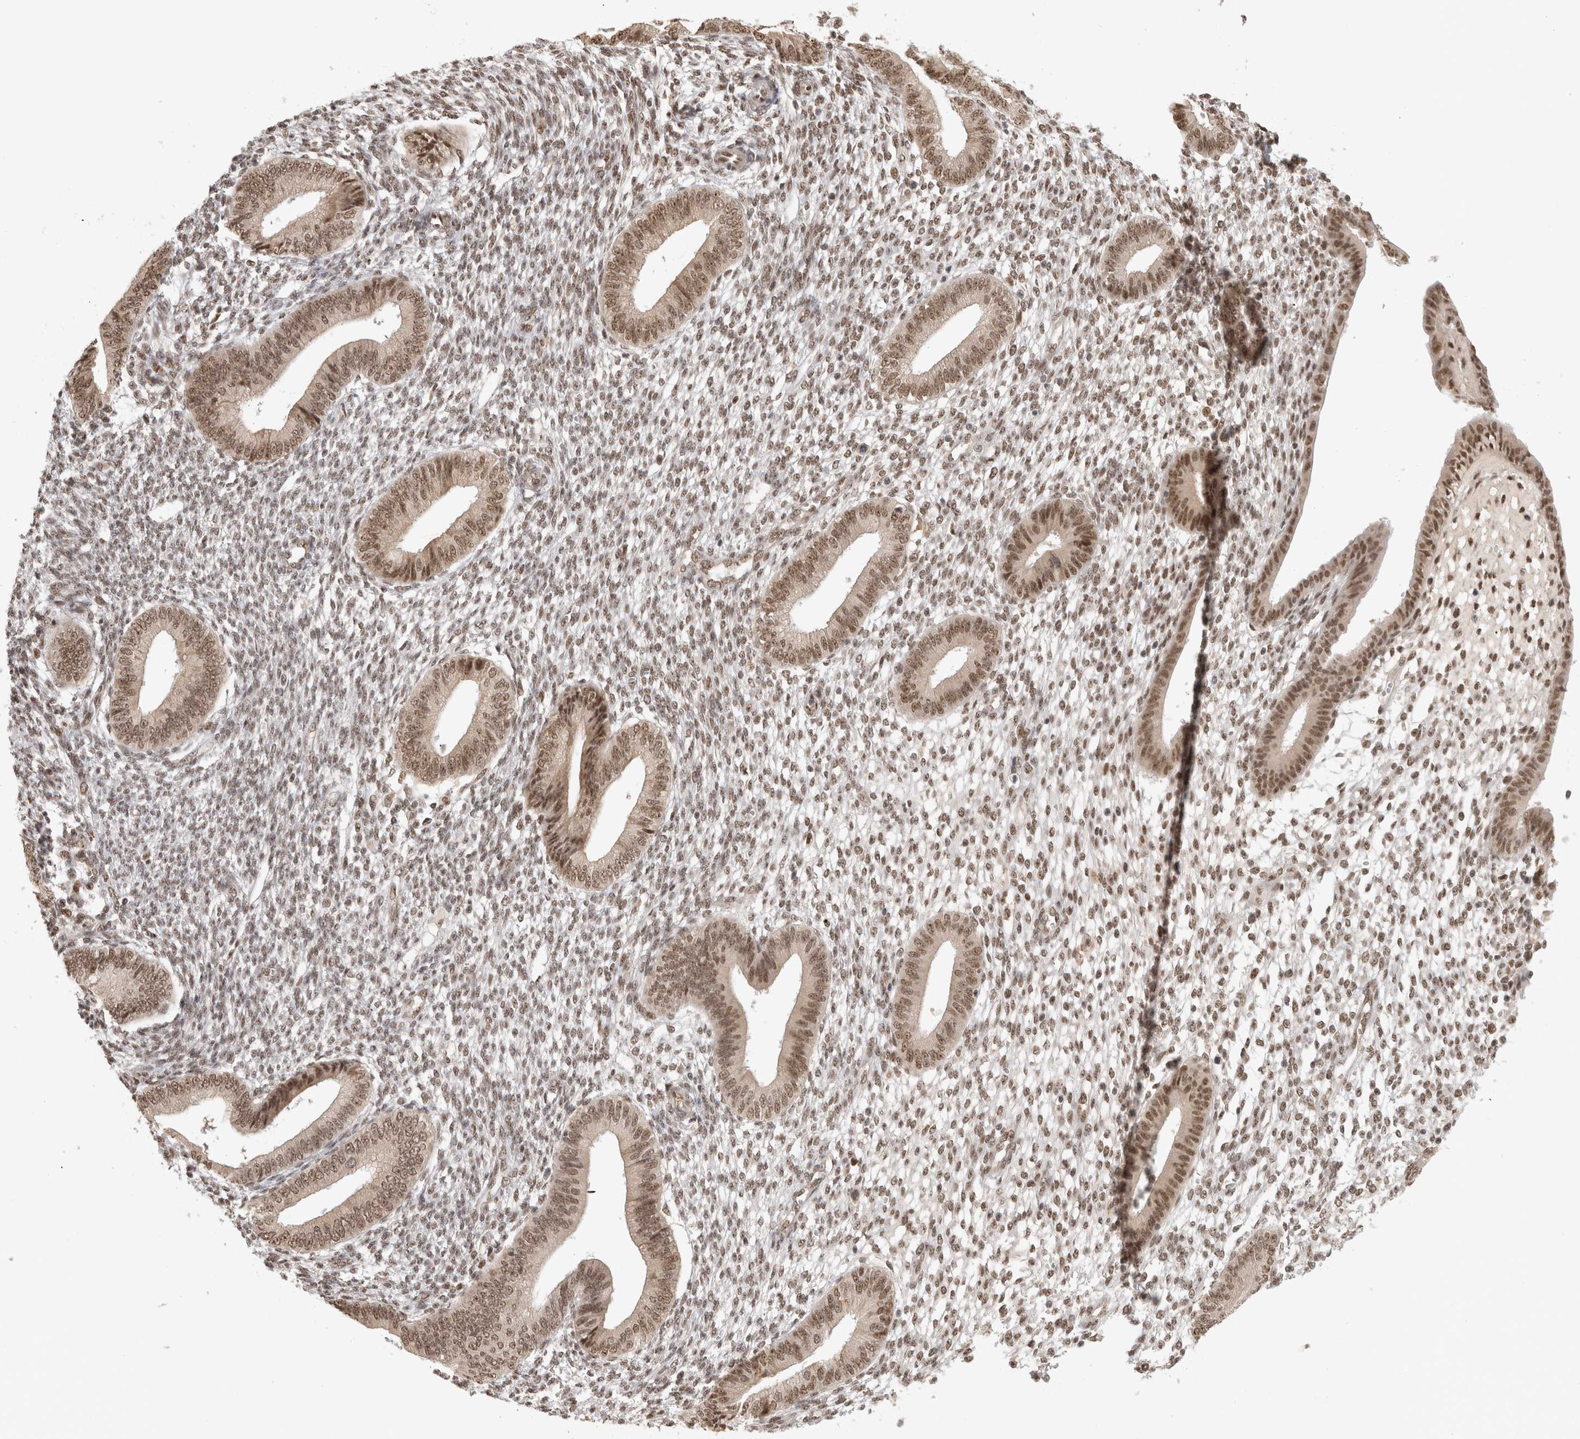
{"staining": {"intensity": "weak", "quantity": ">75%", "location": "nuclear"}, "tissue": "endometrium", "cell_type": "Cells in endometrial stroma", "image_type": "normal", "snomed": [{"axis": "morphology", "description": "Normal tissue, NOS"}, {"axis": "topography", "description": "Endometrium"}], "caption": "DAB immunohistochemical staining of normal human endometrium displays weak nuclear protein expression in about >75% of cells in endometrial stroma. Using DAB (brown) and hematoxylin (blue) stains, captured at high magnification using brightfield microscopy.", "gene": "EBNA1BP2", "patient": {"sex": "female", "age": 46}}